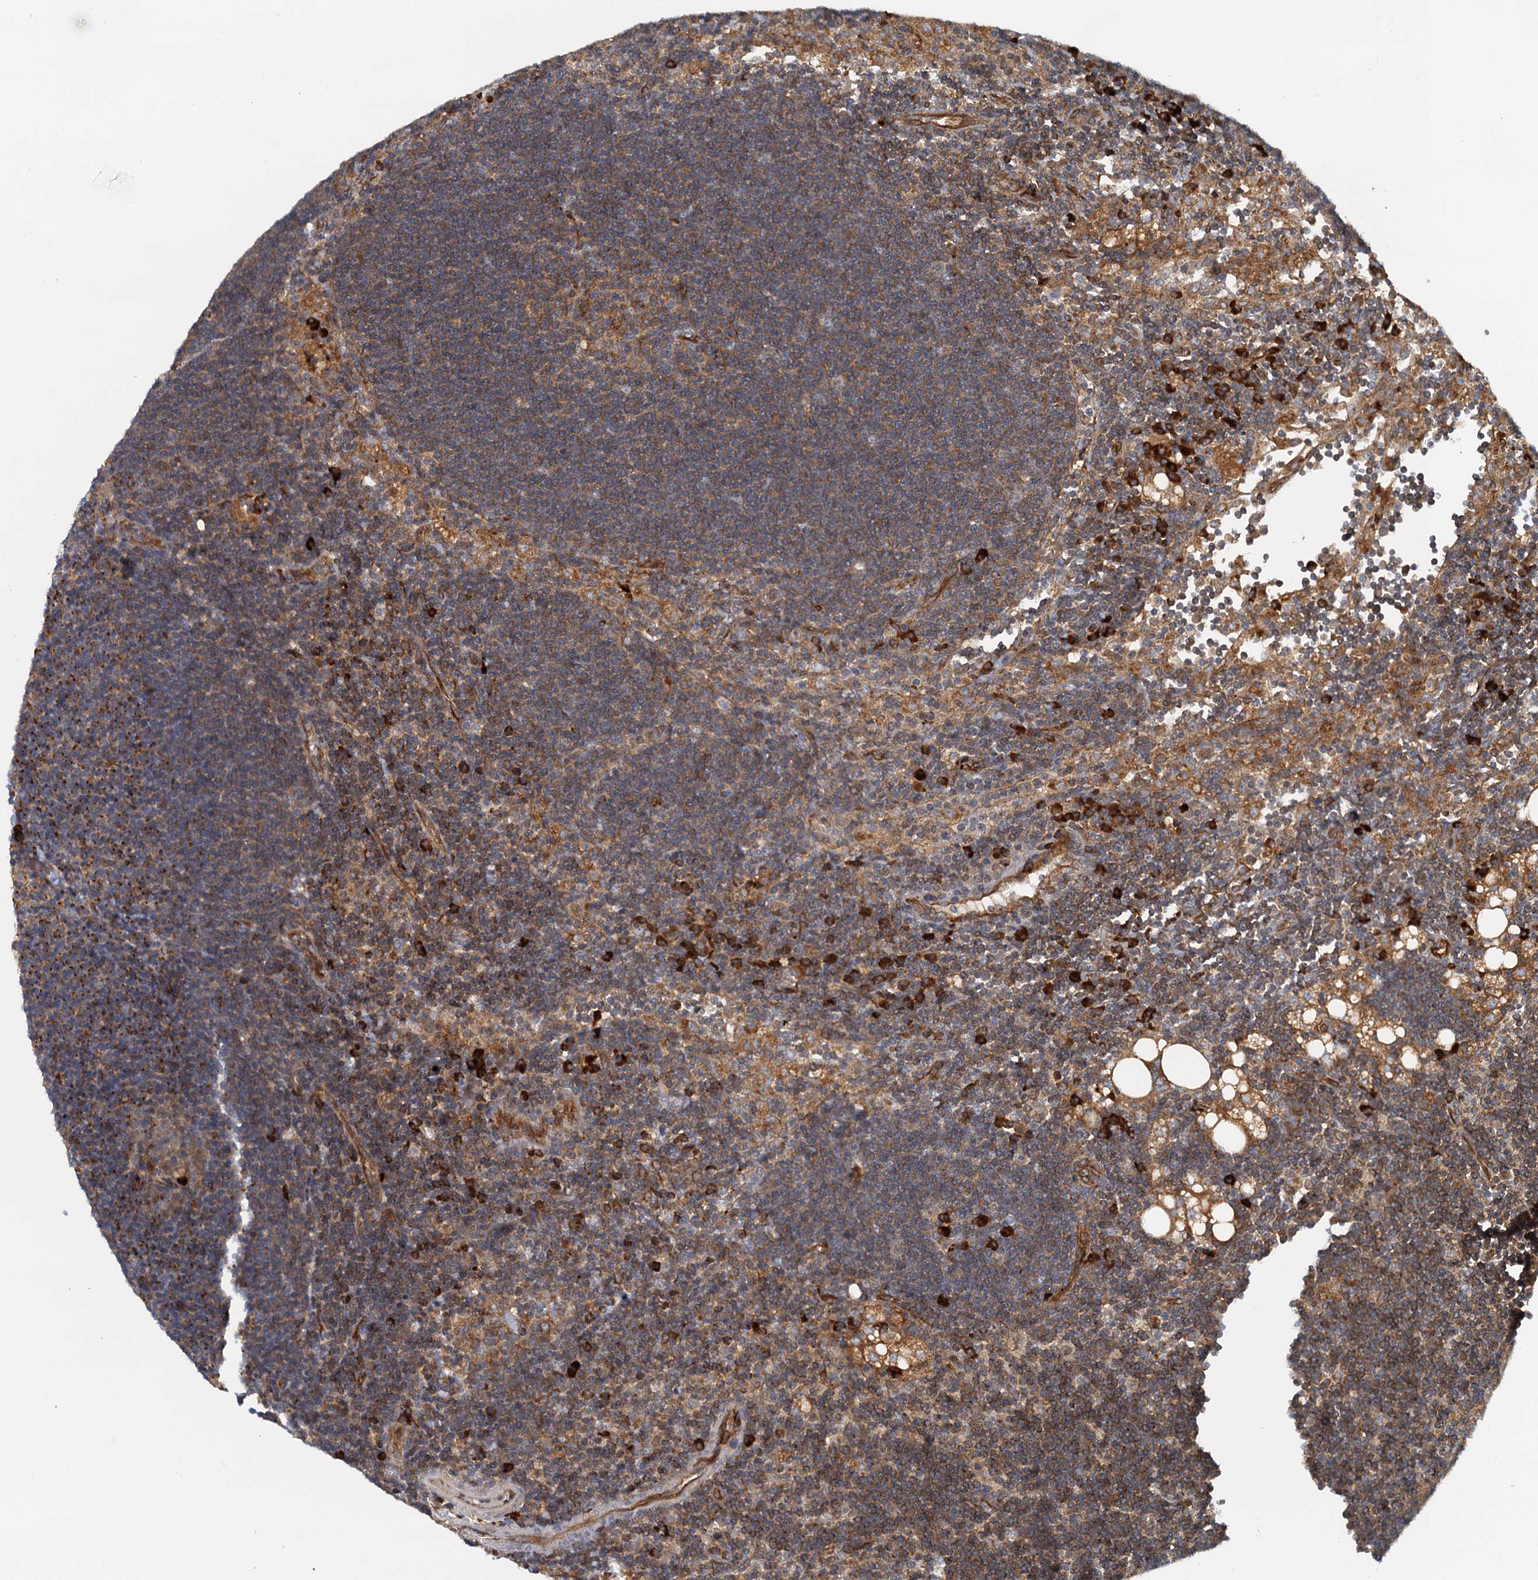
{"staining": {"intensity": "moderate", "quantity": "25%-75%", "location": "cytoplasmic/membranous"}, "tissue": "lymph node", "cell_type": "Germinal center cells", "image_type": "normal", "snomed": [{"axis": "morphology", "description": "Normal tissue, NOS"}, {"axis": "topography", "description": "Lymph node"}], "caption": "Immunohistochemical staining of benign lymph node reveals moderate cytoplasmic/membranous protein staining in about 25%-75% of germinal center cells. (DAB IHC with brightfield microscopy, high magnification).", "gene": "NIPAL3", "patient": {"sex": "male", "age": 24}}